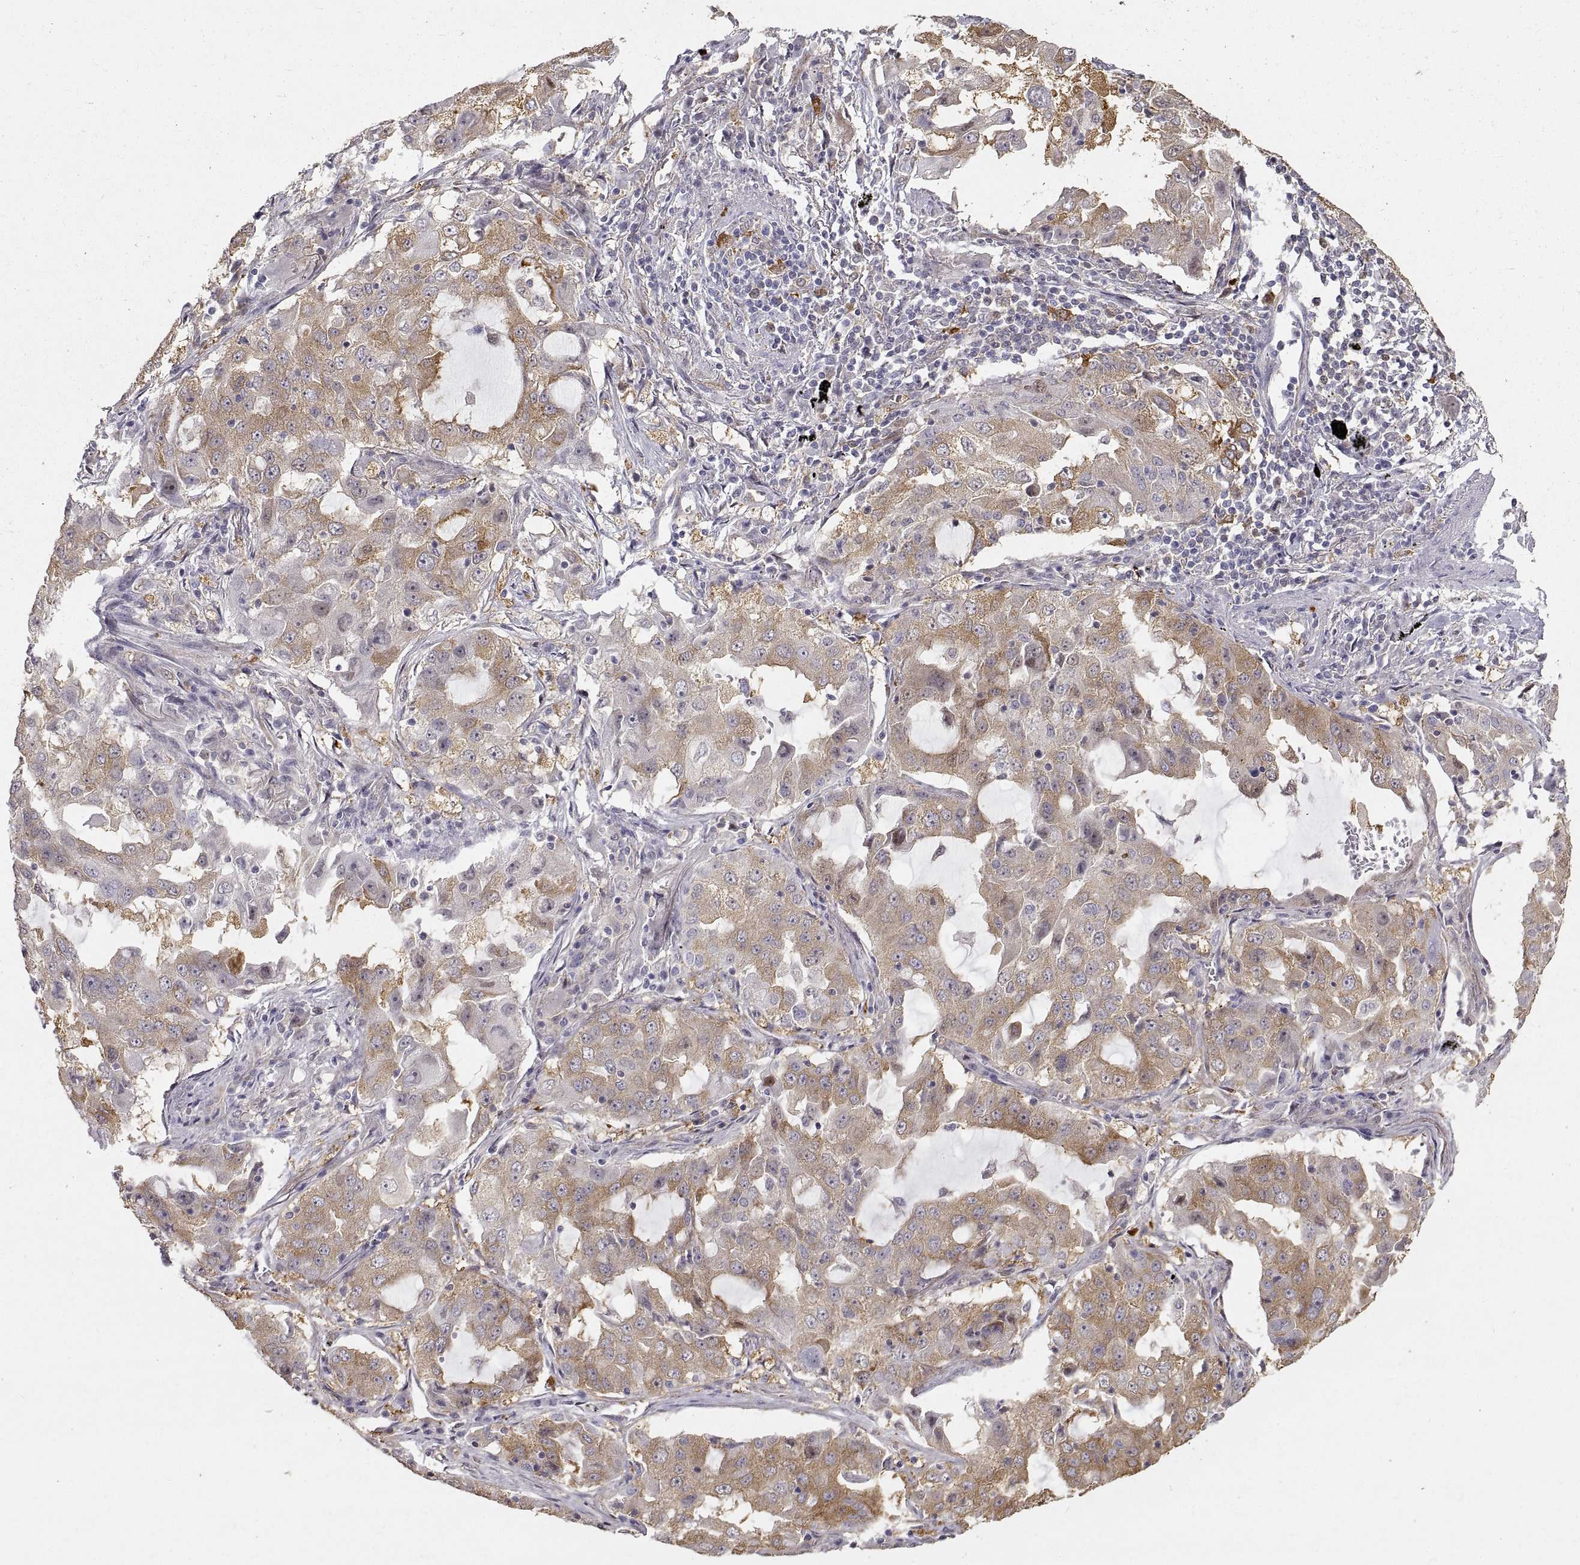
{"staining": {"intensity": "moderate", "quantity": "25%-75%", "location": "cytoplasmic/membranous"}, "tissue": "lung cancer", "cell_type": "Tumor cells", "image_type": "cancer", "snomed": [{"axis": "morphology", "description": "Adenocarcinoma, NOS"}, {"axis": "topography", "description": "Lung"}], "caption": "DAB immunohistochemical staining of human lung cancer (adenocarcinoma) demonstrates moderate cytoplasmic/membranous protein staining in about 25%-75% of tumor cells. Nuclei are stained in blue.", "gene": "HSP90AB1", "patient": {"sex": "female", "age": 61}}